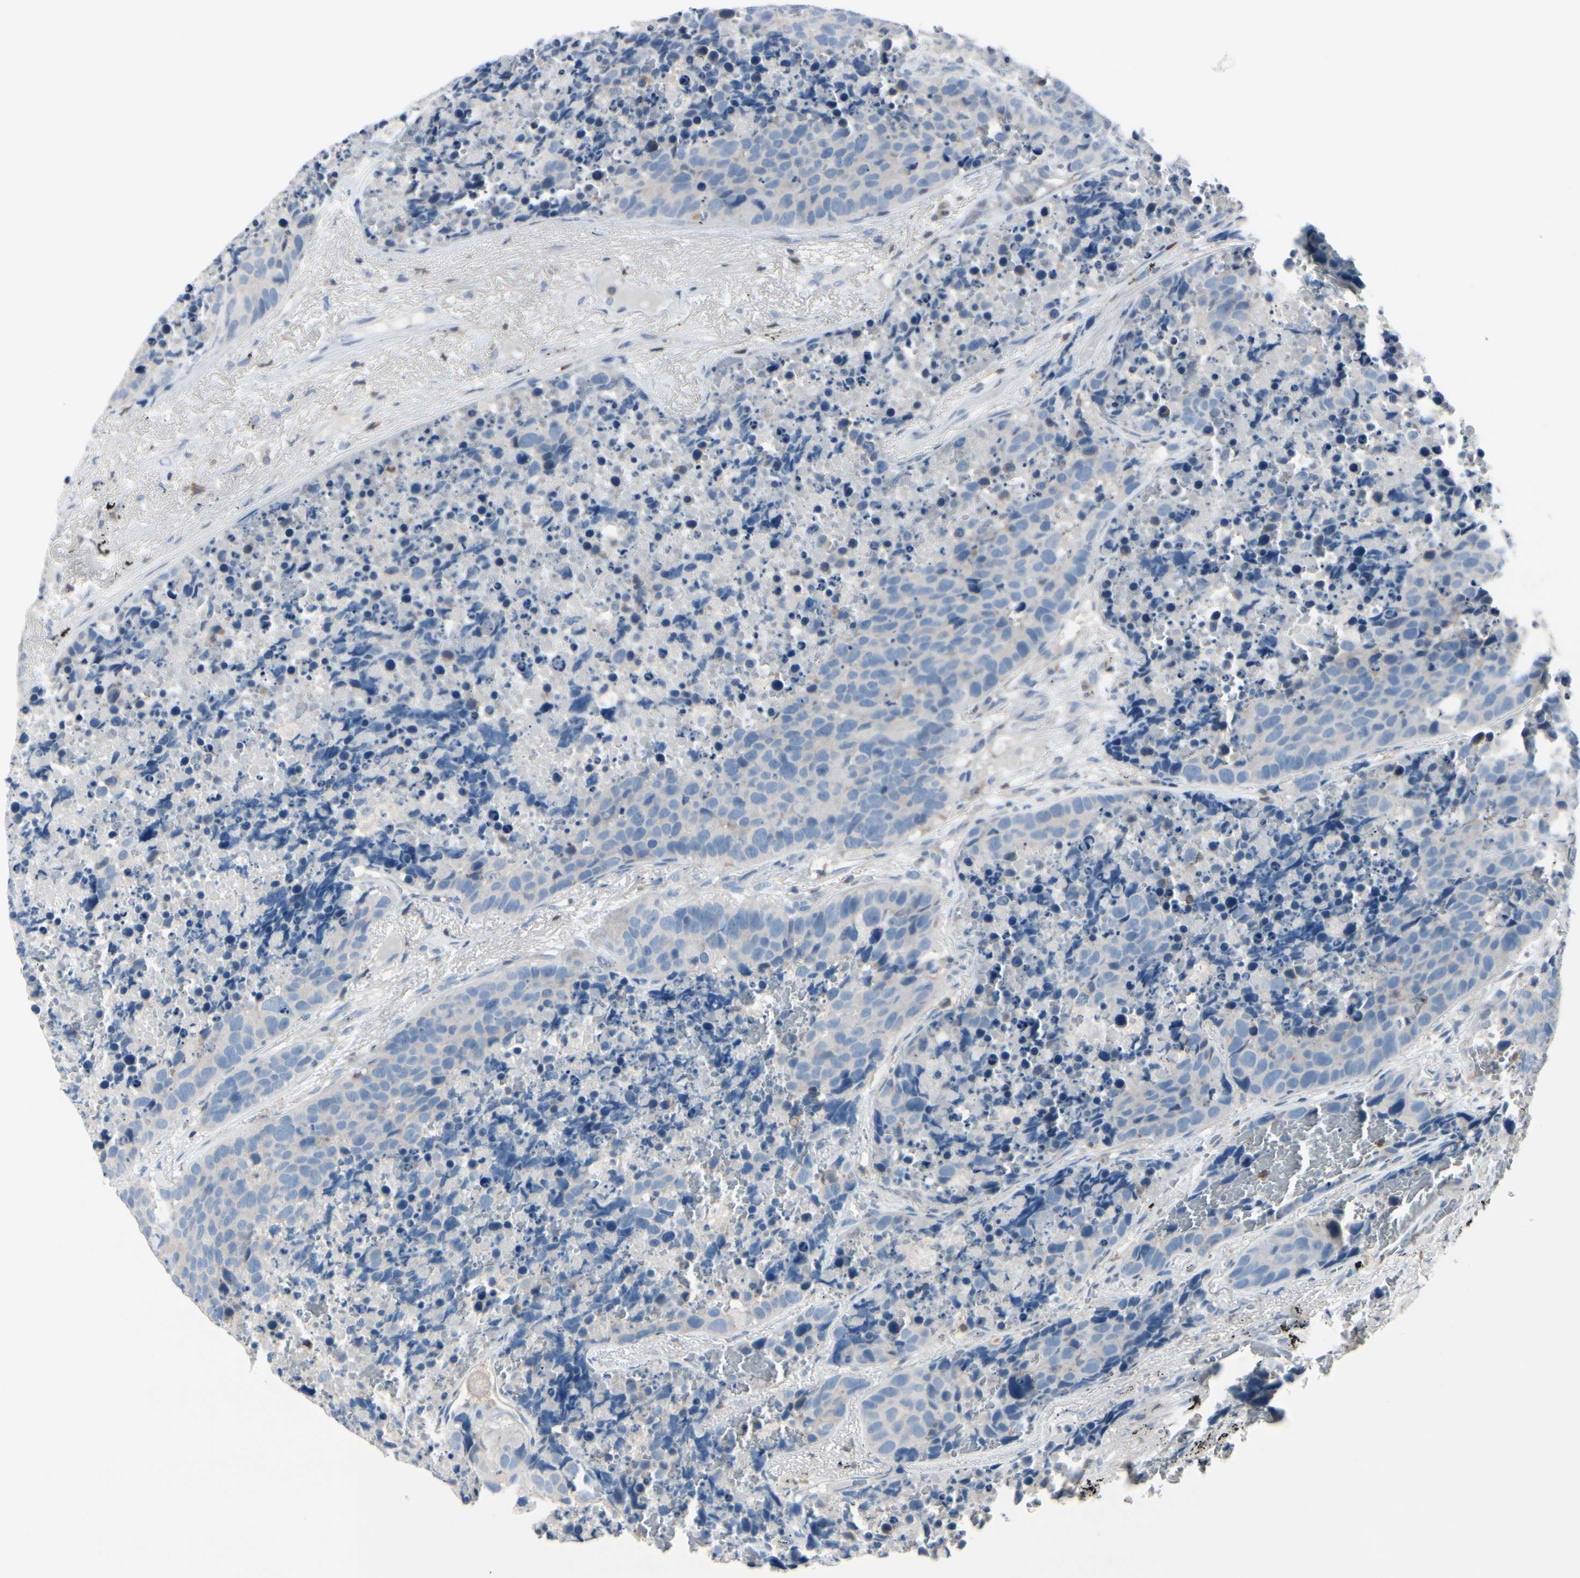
{"staining": {"intensity": "negative", "quantity": "none", "location": "none"}, "tissue": "carcinoid", "cell_type": "Tumor cells", "image_type": "cancer", "snomed": [{"axis": "morphology", "description": "Carcinoid, malignant, NOS"}, {"axis": "topography", "description": "Lung"}], "caption": "Carcinoid was stained to show a protein in brown. There is no significant positivity in tumor cells.", "gene": "SLC9A3R1", "patient": {"sex": "male", "age": 60}}